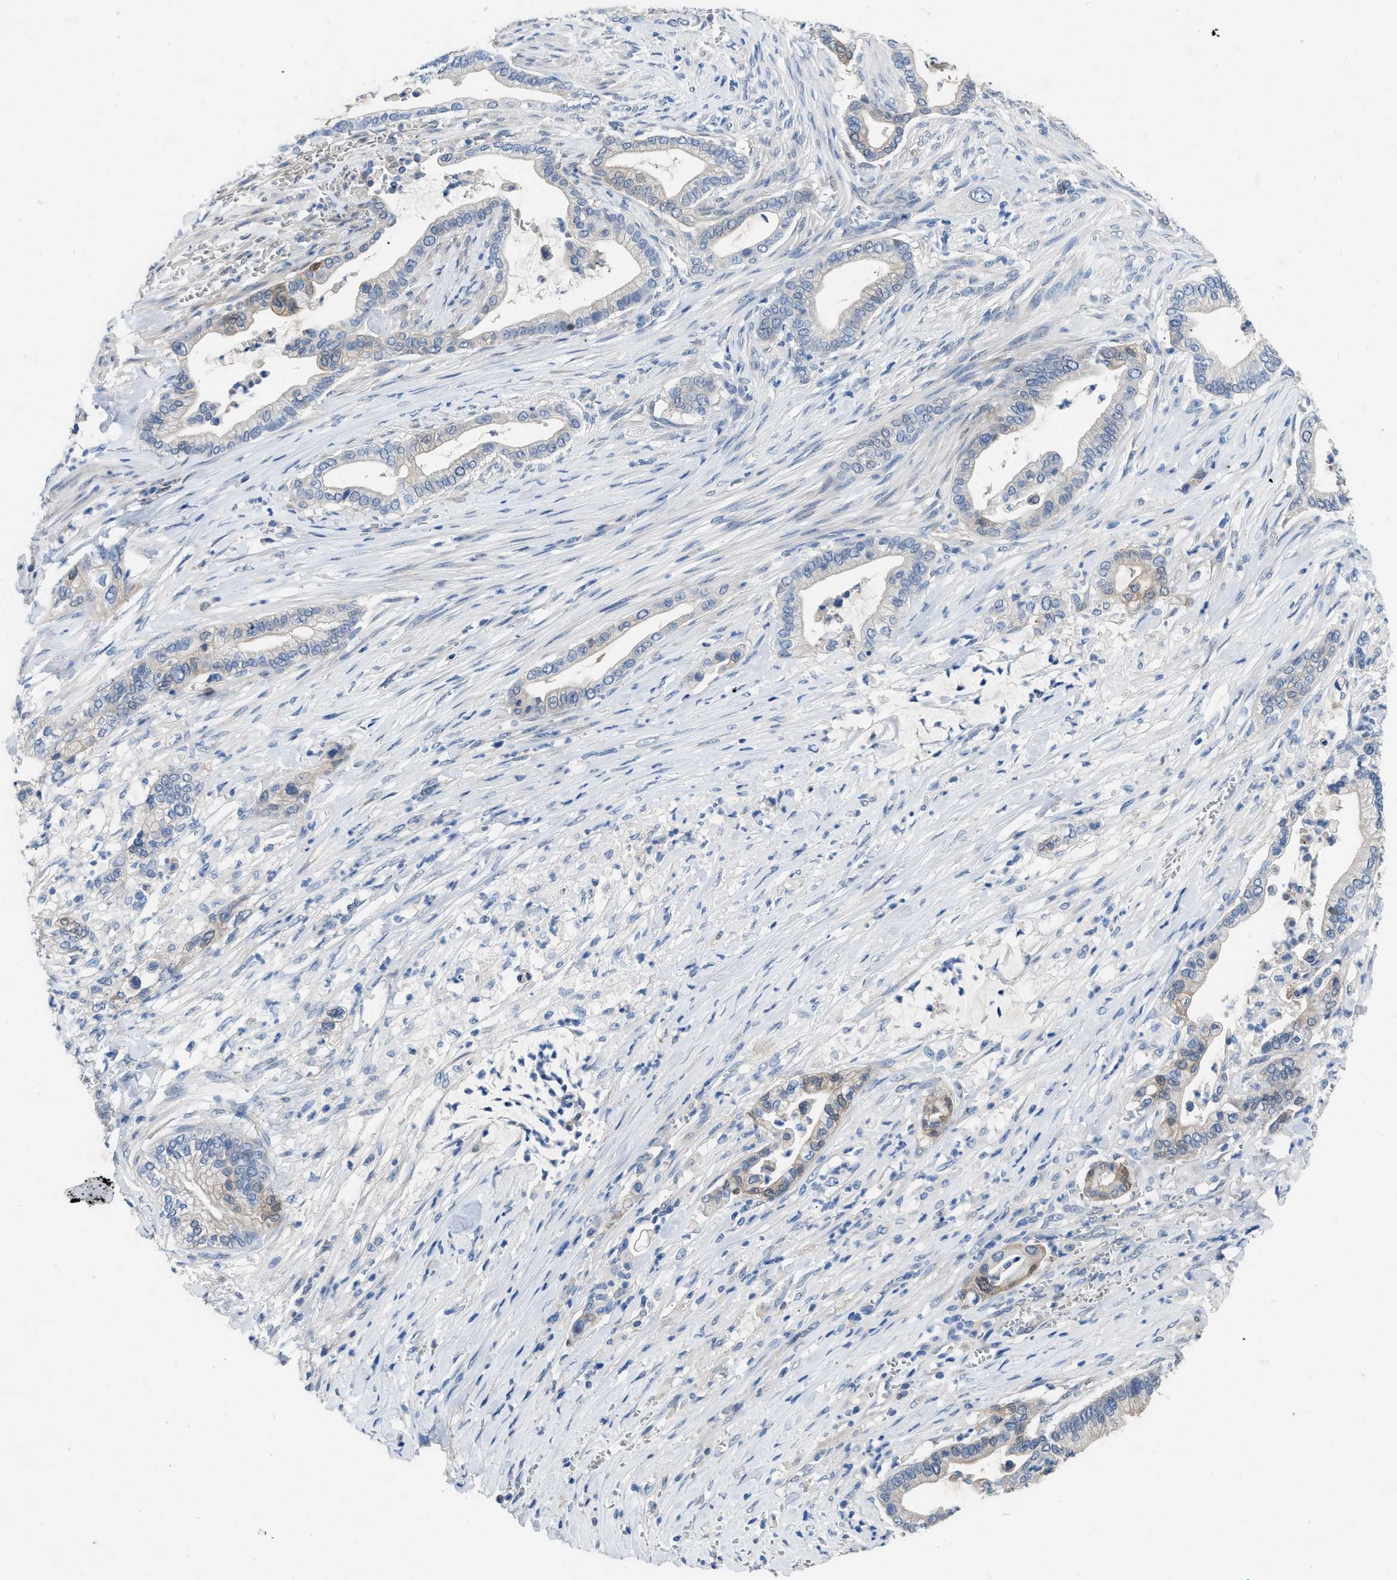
{"staining": {"intensity": "weak", "quantity": "<25%", "location": "cytoplasmic/membranous"}, "tissue": "pancreatic cancer", "cell_type": "Tumor cells", "image_type": "cancer", "snomed": [{"axis": "morphology", "description": "Adenocarcinoma, NOS"}, {"axis": "topography", "description": "Pancreas"}], "caption": "An immunohistochemistry photomicrograph of adenocarcinoma (pancreatic) is shown. There is no staining in tumor cells of adenocarcinoma (pancreatic). (DAB (3,3'-diaminobenzidine) immunohistochemistry (IHC), high magnification).", "gene": "RBP1", "patient": {"sex": "male", "age": 69}}